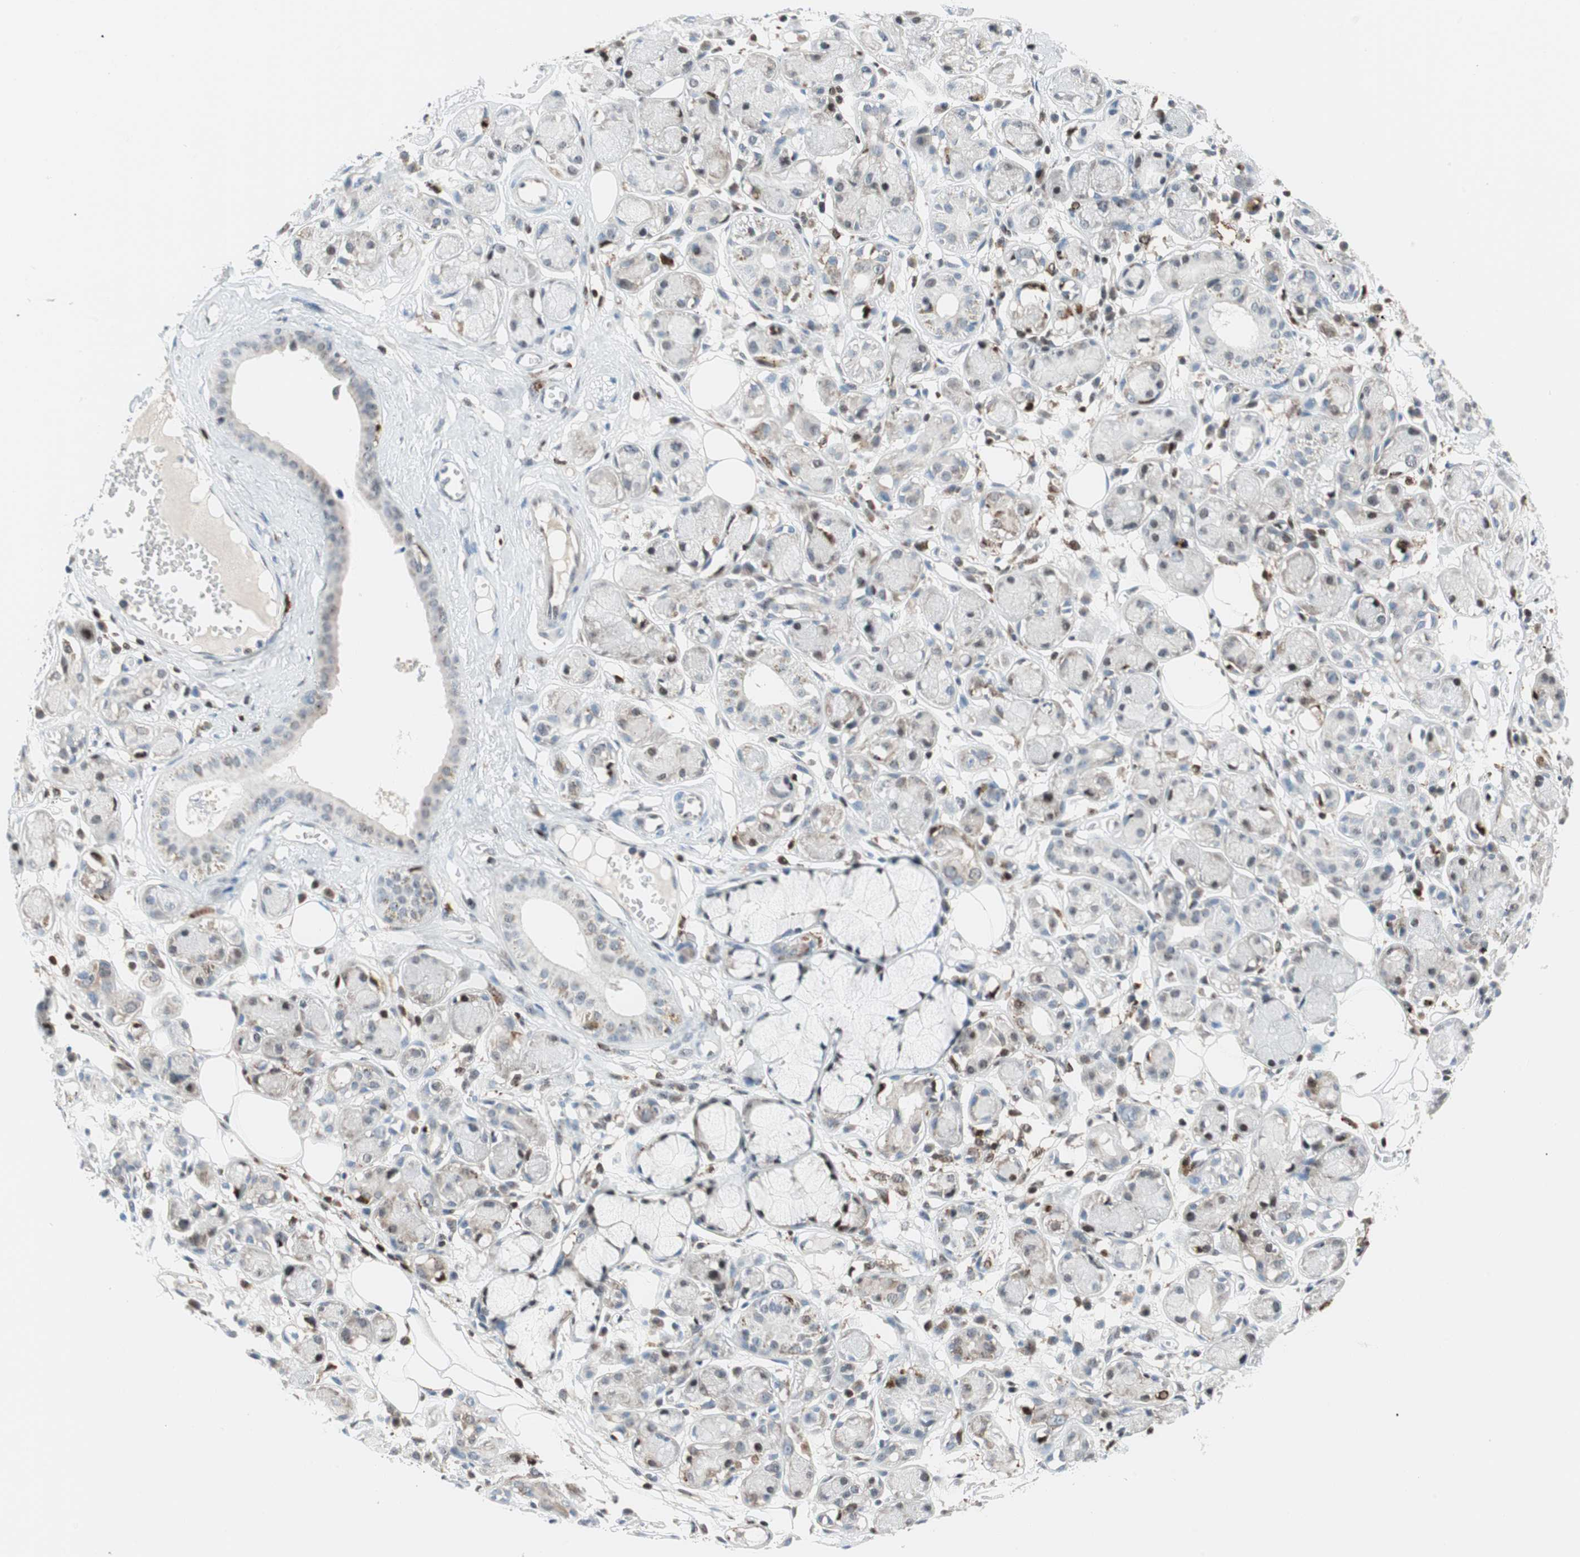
{"staining": {"intensity": "moderate", "quantity": ">75%", "location": "cytoplasmic/membranous"}, "tissue": "adipose tissue", "cell_type": "Adipocytes", "image_type": "normal", "snomed": [{"axis": "morphology", "description": "Normal tissue, NOS"}, {"axis": "morphology", "description": "Inflammation, NOS"}, {"axis": "topography", "description": "Vascular tissue"}, {"axis": "topography", "description": "Salivary gland"}], "caption": "Brown immunohistochemical staining in unremarkable human adipose tissue shows moderate cytoplasmic/membranous positivity in approximately >75% of adipocytes. The staining was performed using DAB to visualize the protein expression in brown, while the nuclei were stained in blue with hematoxylin (Magnification: 20x).", "gene": "RGS10", "patient": {"sex": "female", "age": 75}}